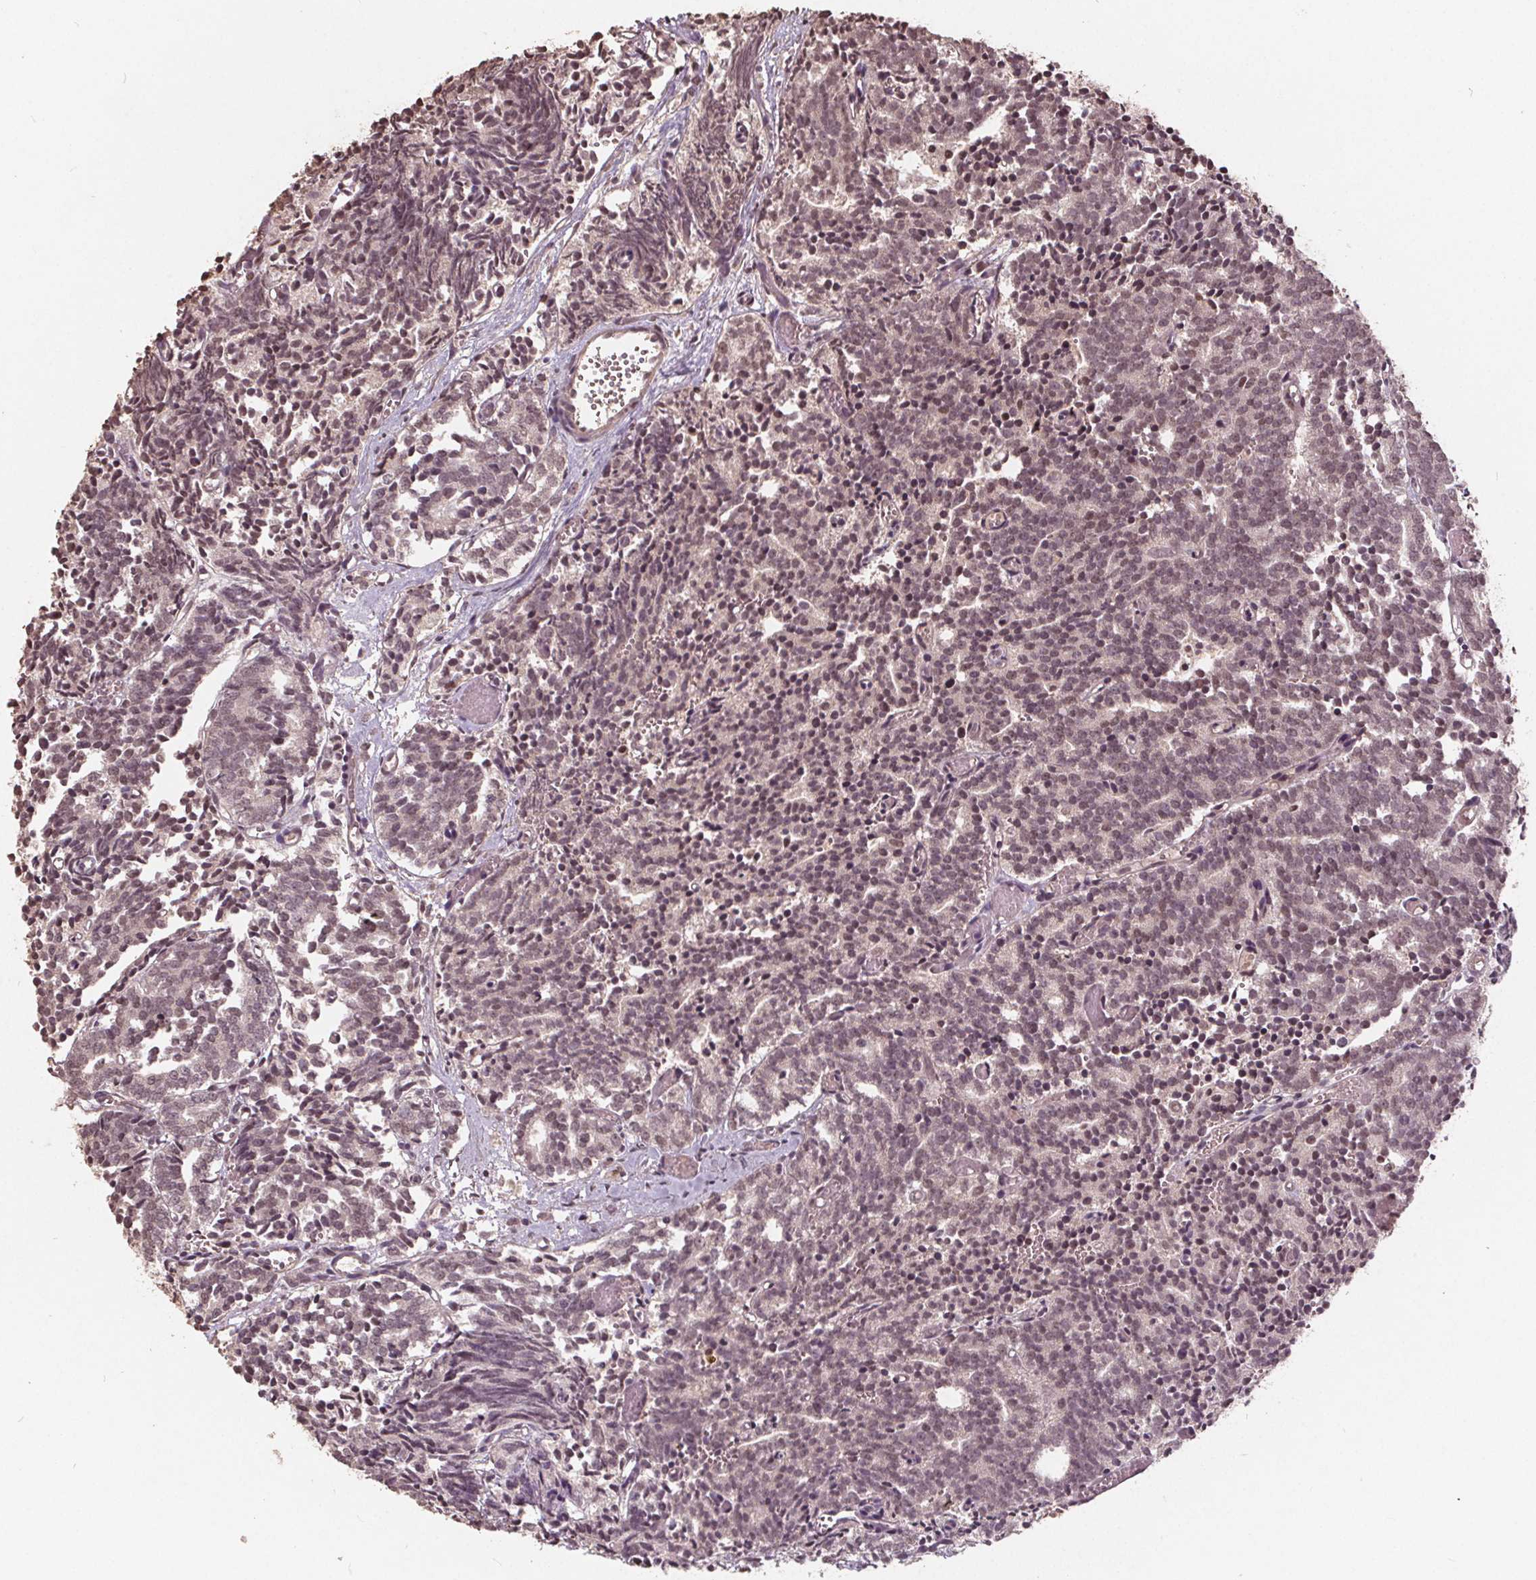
{"staining": {"intensity": "weak", "quantity": "25%-75%", "location": "nuclear"}, "tissue": "prostate cancer", "cell_type": "Tumor cells", "image_type": "cancer", "snomed": [{"axis": "morphology", "description": "Adenocarcinoma, High grade"}, {"axis": "topography", "description": "Prostate"}], "caption": "Immunohistochemistry photomicrograph of human prostate adenocarcinoma (high-grade) stained for a protein (brown), which displays low levels of weak nuclear positivity in approximately 25%-75% of tumor cells.", "gene": "DNMT3B", "patient": {"sex": "male", "age": 53}}